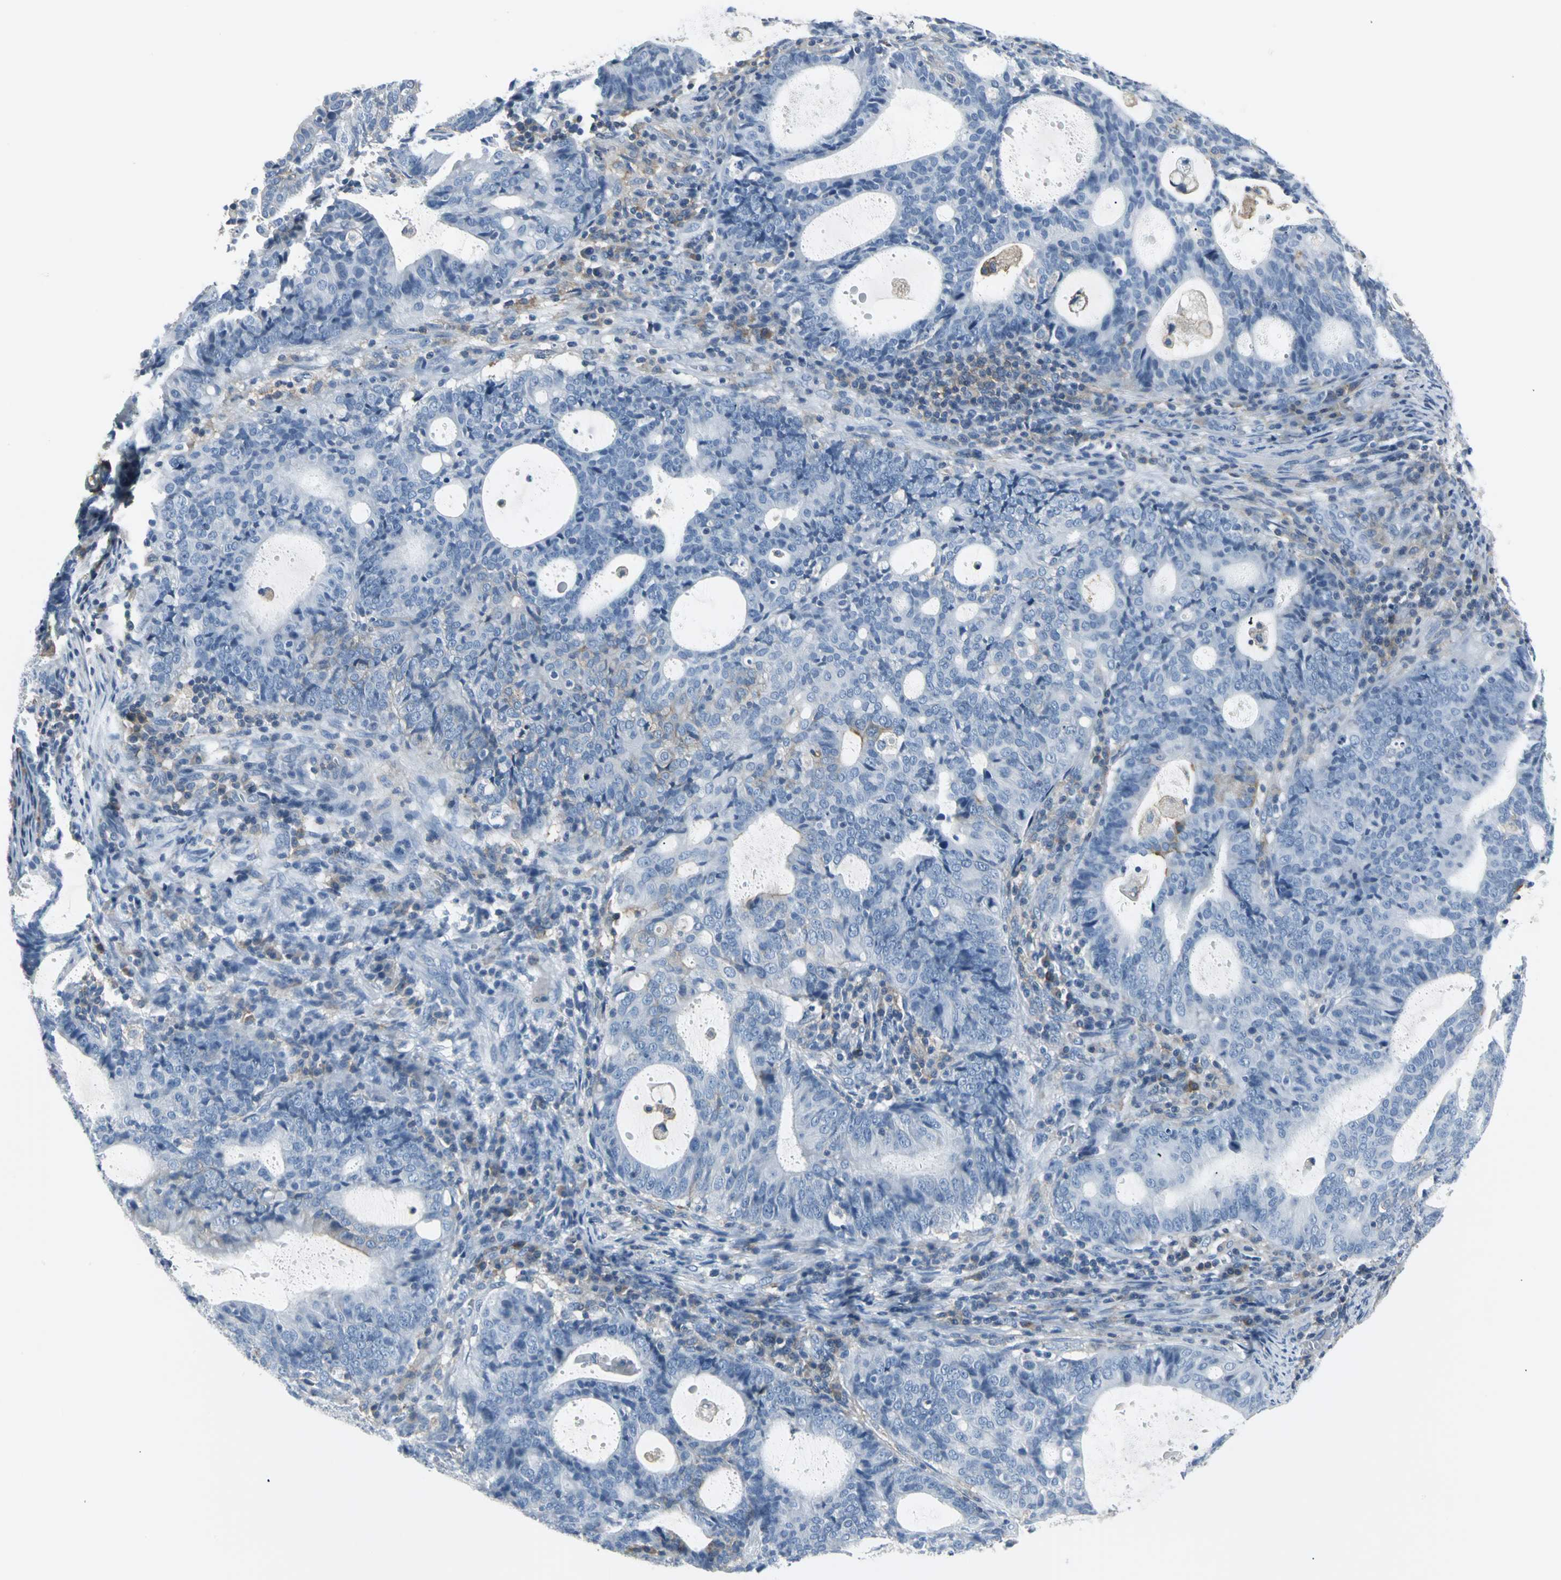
{"staining": {"intensity": "weak", "quantity": "<25%", "location": "cytoplasmic/membranous"}, "tissue": "endometrial cancer", "cell_type": "Tumor cells", "image_type": "cancer", "snomed": [{"axis": "morphology", "description": "Adenocarcinoma, NOS"}, {"axis": "topography", "description": "Uterus"}], "caption": "DAB (3,3'-diaminobenzidine) immunohistochemical staining of human endometrial adenocarcinoma demonstrates no significant expression in tumor cells.", "gene": "IQGAP2", "patient": {"sex": "female", "age": 83}}